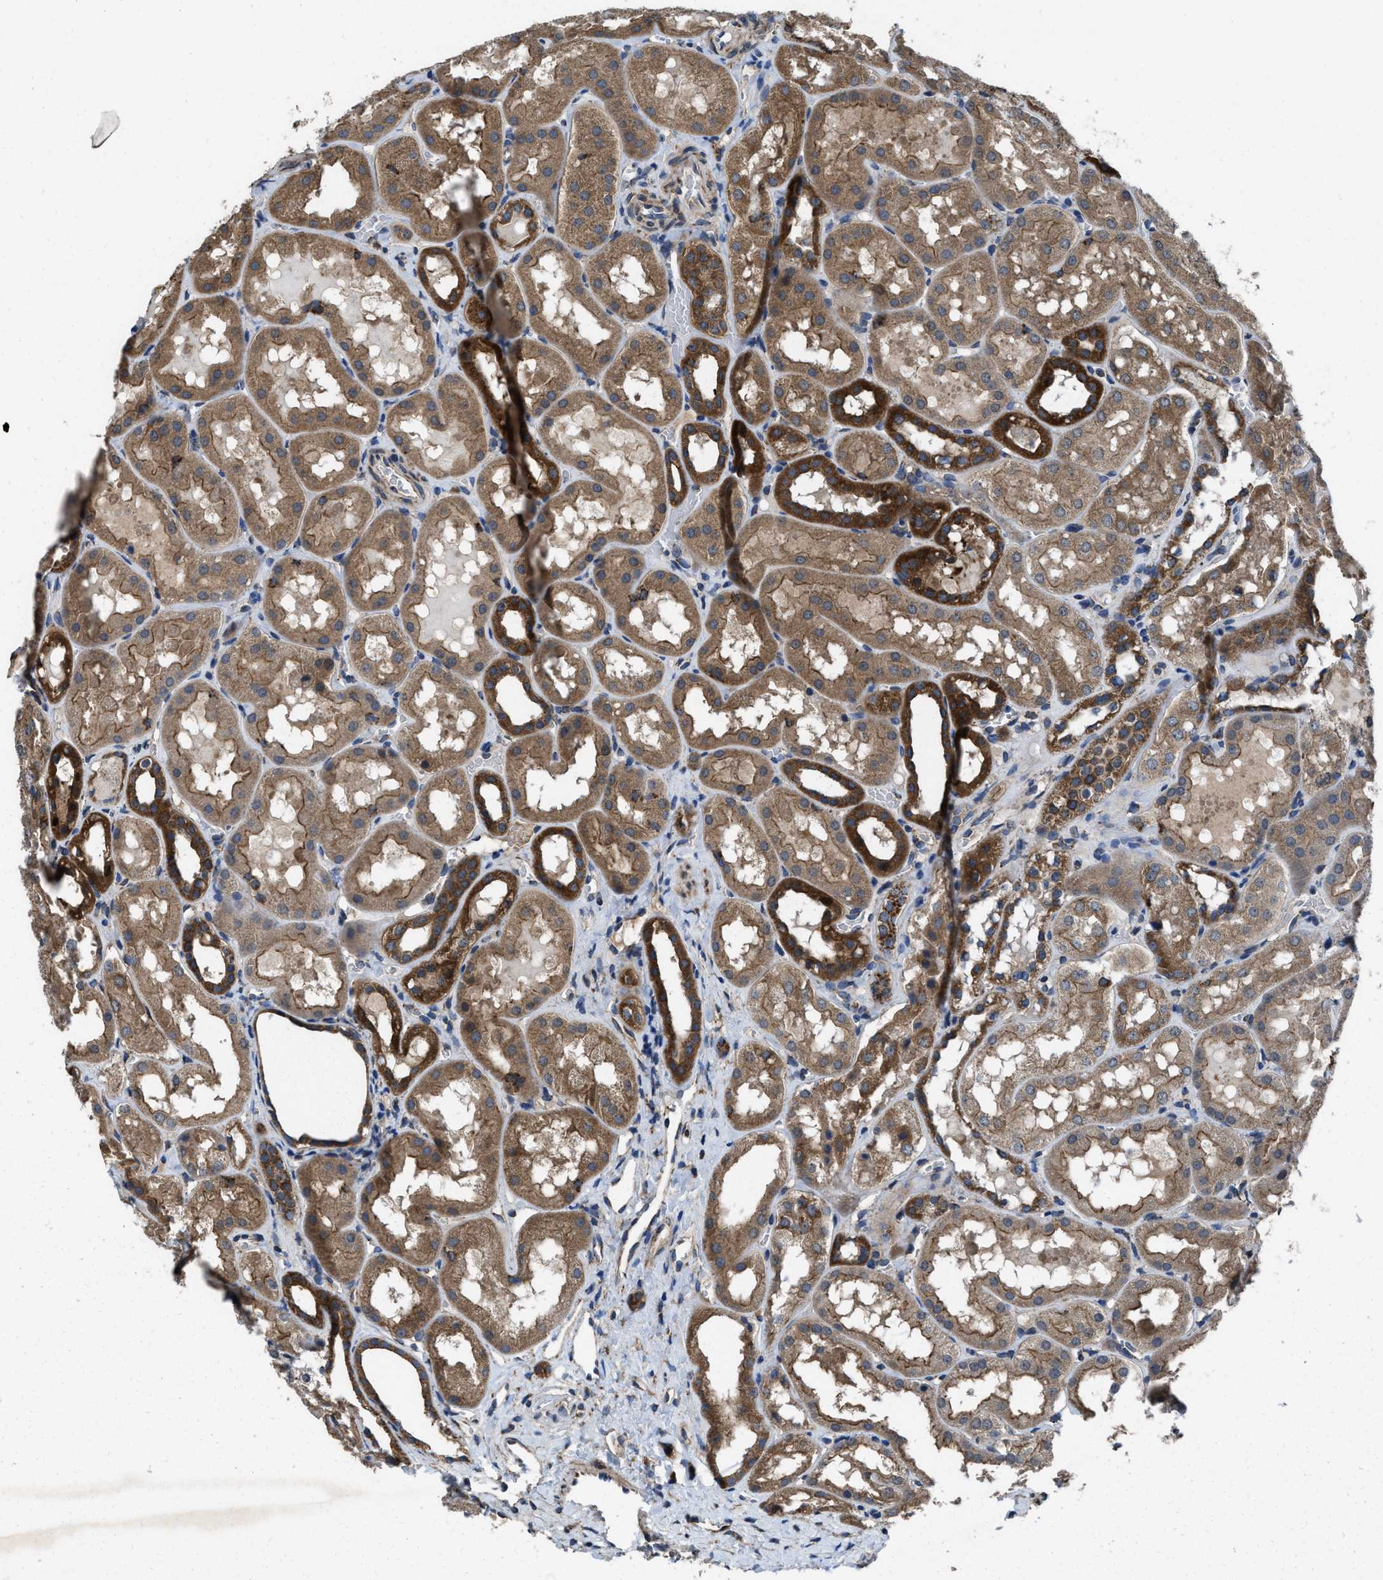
{"staining": {"intensity": "moderate", "quantity": ">75%", "location": "cytoplasmic/membranous"}, "tissue": "kidney", "cell_type": "Cells in glomeruli", "image_type": "normal", "snomed": [{"axis": "morphology", "description": "Normal tissue, NOS"}, {"axis": "topography", "description": "Kidney"}, {"axis": "topography", "description": "Urinary bladder"}], "caption": "Immunohistochemical staining of unremarkable human kidney exhibits >75% levels of moderate cytoplasmic/membranous protein staining in about >75% of cells in glomeruli. (Brightfield microscopy of DAB IHC at high magnification).", "gene": "PDP1", "patient": {"sex": "male", "age": 16}}